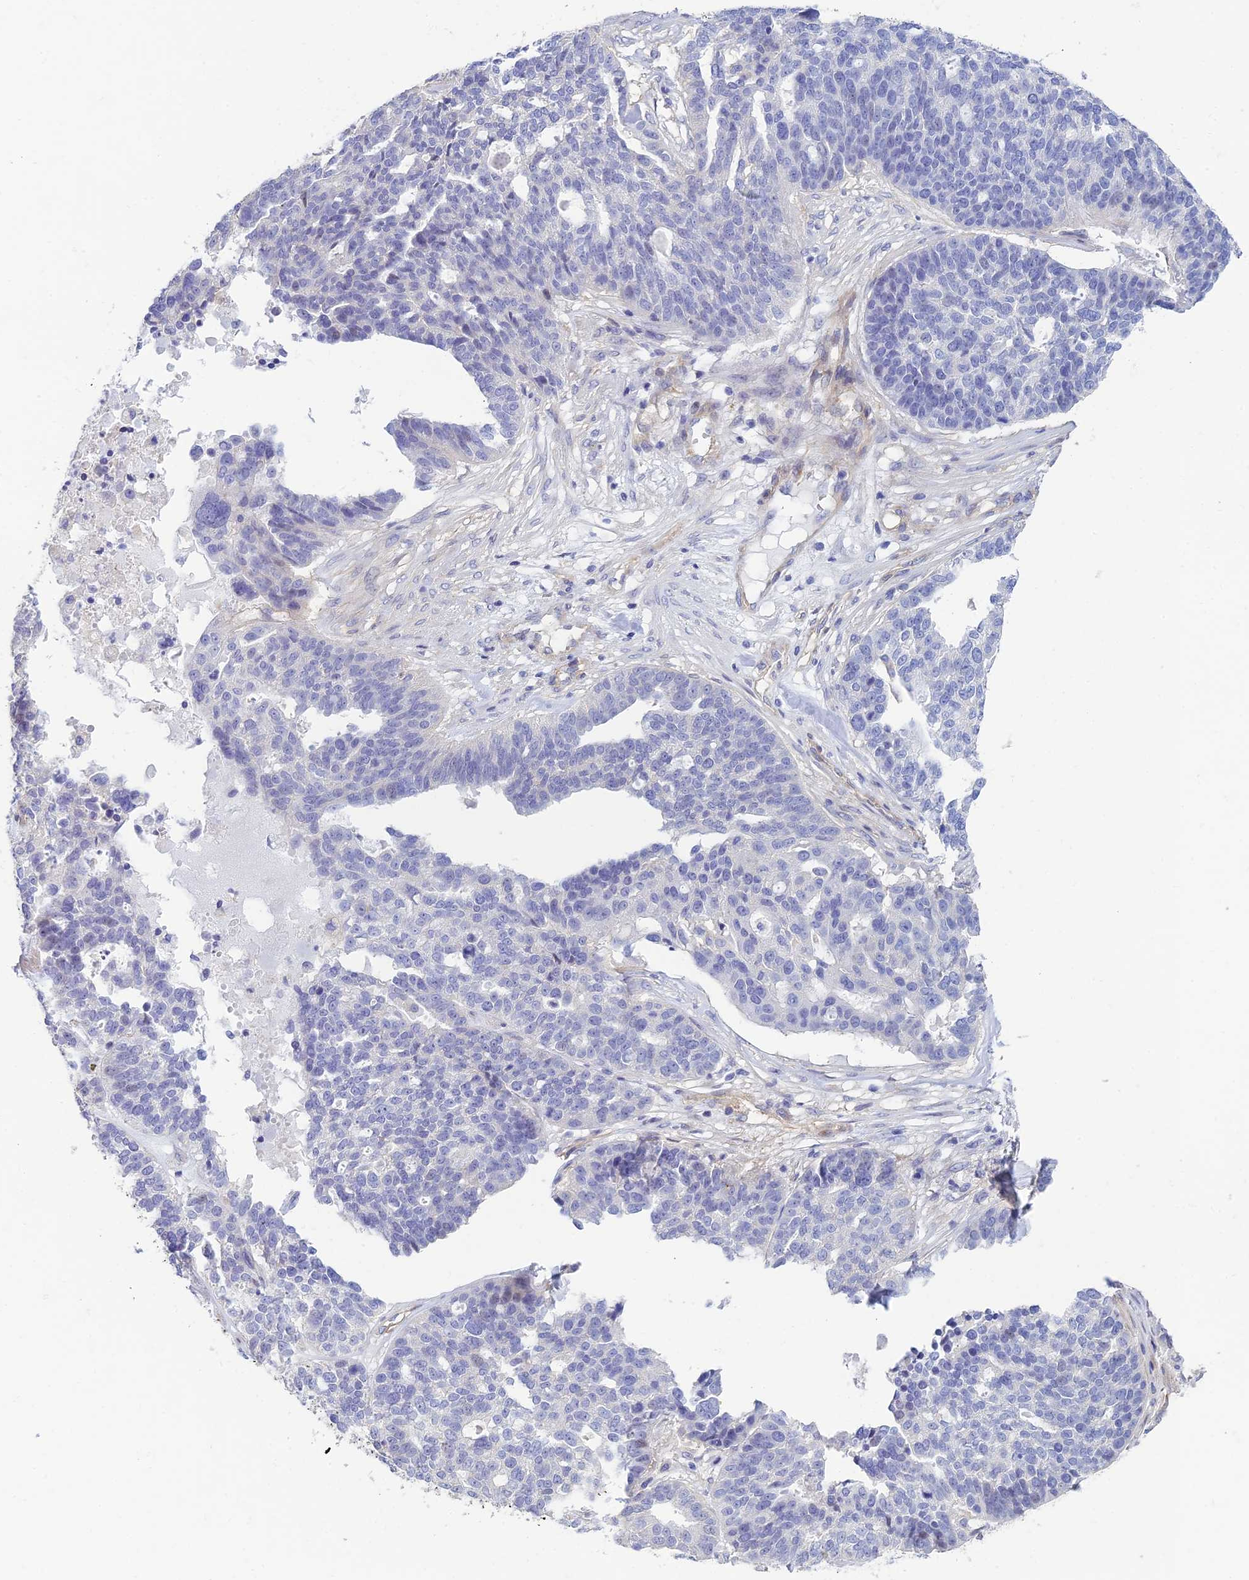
{"staining": {"intensity": "negative", "quantity": "none", "location": "none"}, "tissue": "ovarian cancer", "cell_type": "Tumor cells", "image_type": "cancer", "snomed": [{"axis": "morphology", "description": "Cystadenocarcinoma, serous, NOS"}, {"axis": "topography", "description": "Ovary"}], "caption": "Protein analysis of serous cystadenocarcinoma (ovarian) reveals no significant positivity in tumor cells. Nuclei are stained in blue.", "gene": "NEURL1", "patient": {"sex": "female", "age": 59}}